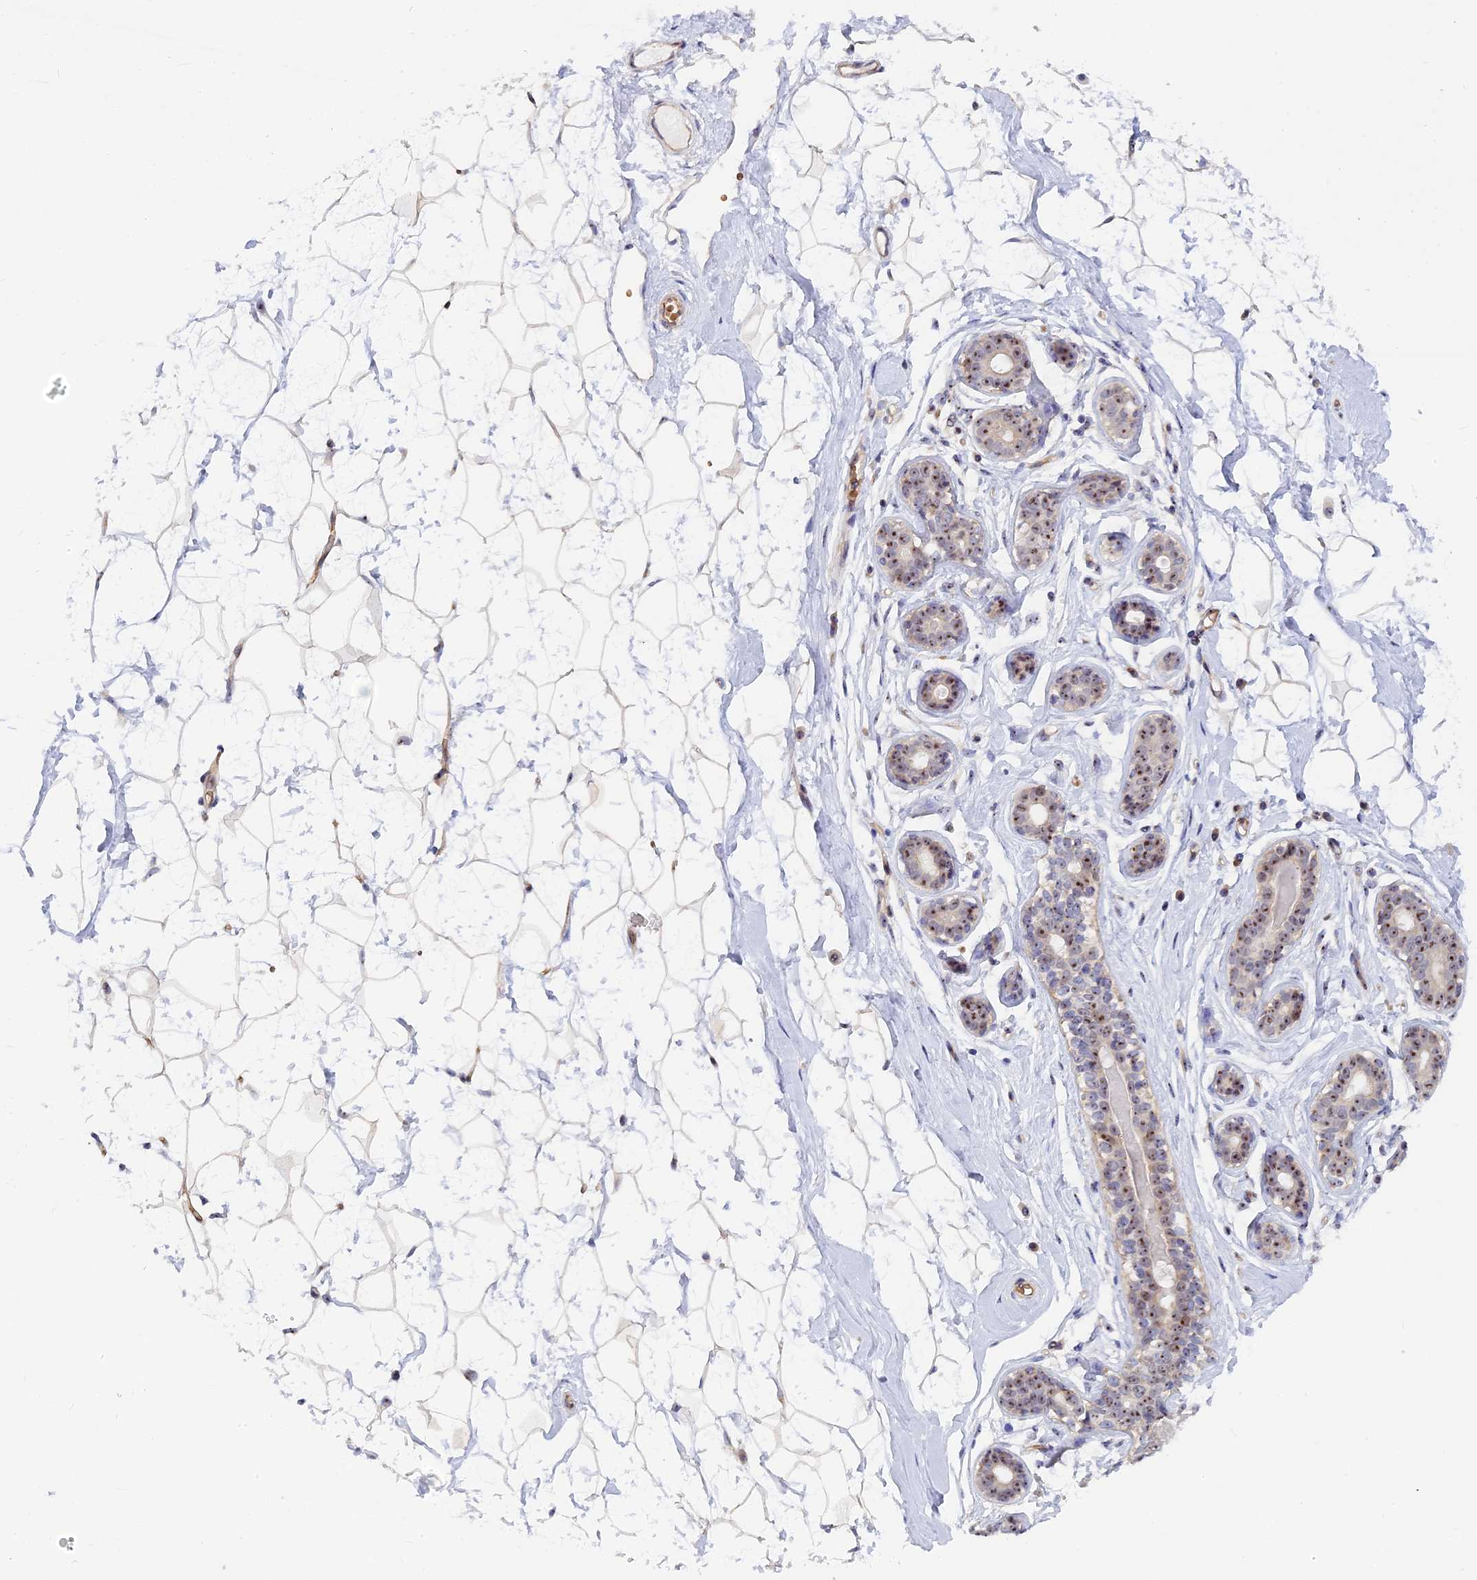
{"staining": {"intensity": "negative", "quantity": "none", "location": "none"}, "tissue": "breast", "cell_type": "Adipocytes", "image_type": "normal", "snomed": [{"axis": "morphology", "description": "Normal tissue, NOS"}, {"axis": "morphology", "description": "Adenoma, NOS"}, {"axis": "topography", "description": "Breast"}], "caption": "Adipocytes are negative for brown protein staining in unremarkable breast. (DAB immunohistochemistry, high magnification).", "gene": "DBNDD1", "patient": {"sex": "female", "age": 23}}